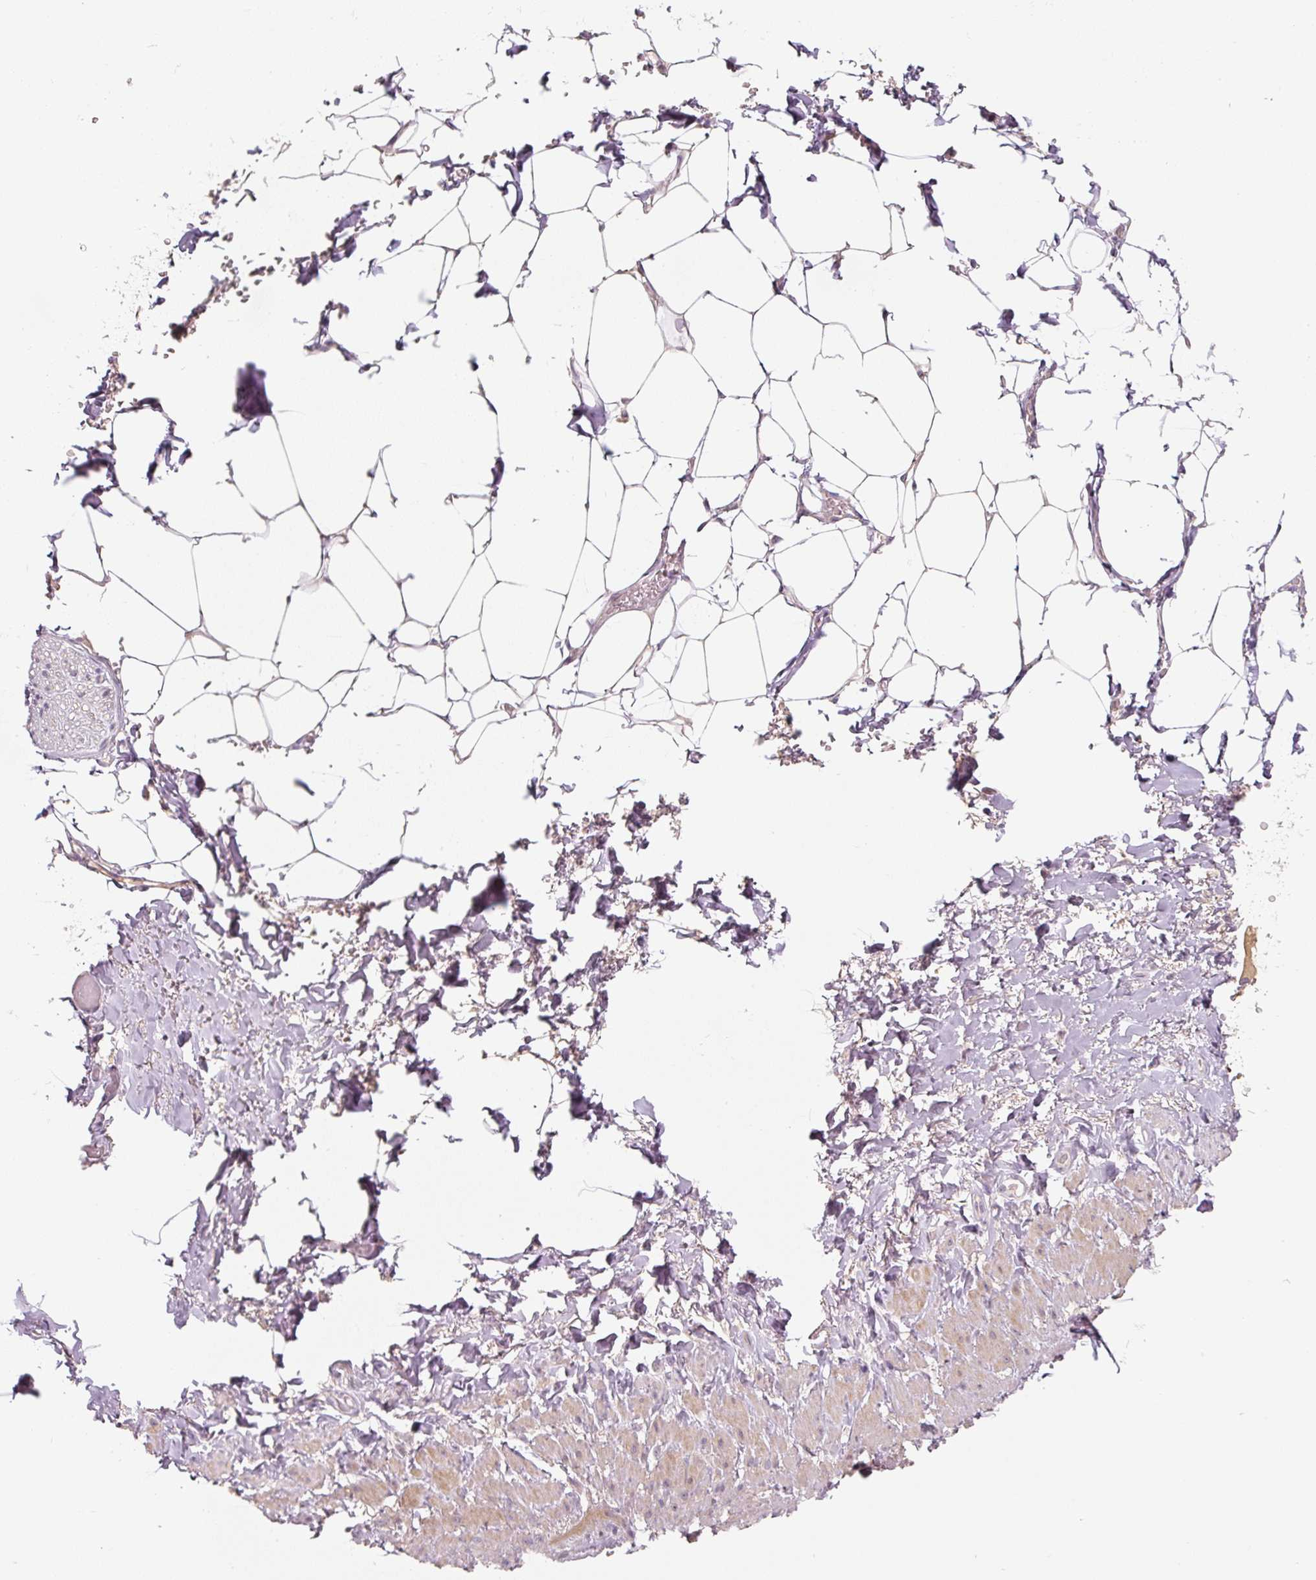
{"staining": {"intensity": "negative", "quantity": "none", "location": "none"}, "tissue": "adipose tissue", "cell_type": "Adipocytes", "image_type": "normal", "snomed": [{"axis": "morphology", "description": "Normal tissue, NOS"}, {"axis": "topography", "description": "Vagina"}, {"axis": "topography", "description": "Peripheral nerve tissue"}], "caption": "Immunohistochemistry histopathology image of unremarkable adipose tissue: adipose tissue stained with DAB (3,3'-diaminobenzidine) demonstrates no significant protein expression in adipocytes. The staining was performed using DAB (3,3'-diaminobenzidine) to visualize the protein expression in brown, while the nuclei were stained in blue with hematoxylin (Magnification: 20x).", "gene": "PWWP3B", "patient": {"sex": "female", "age": 71}}